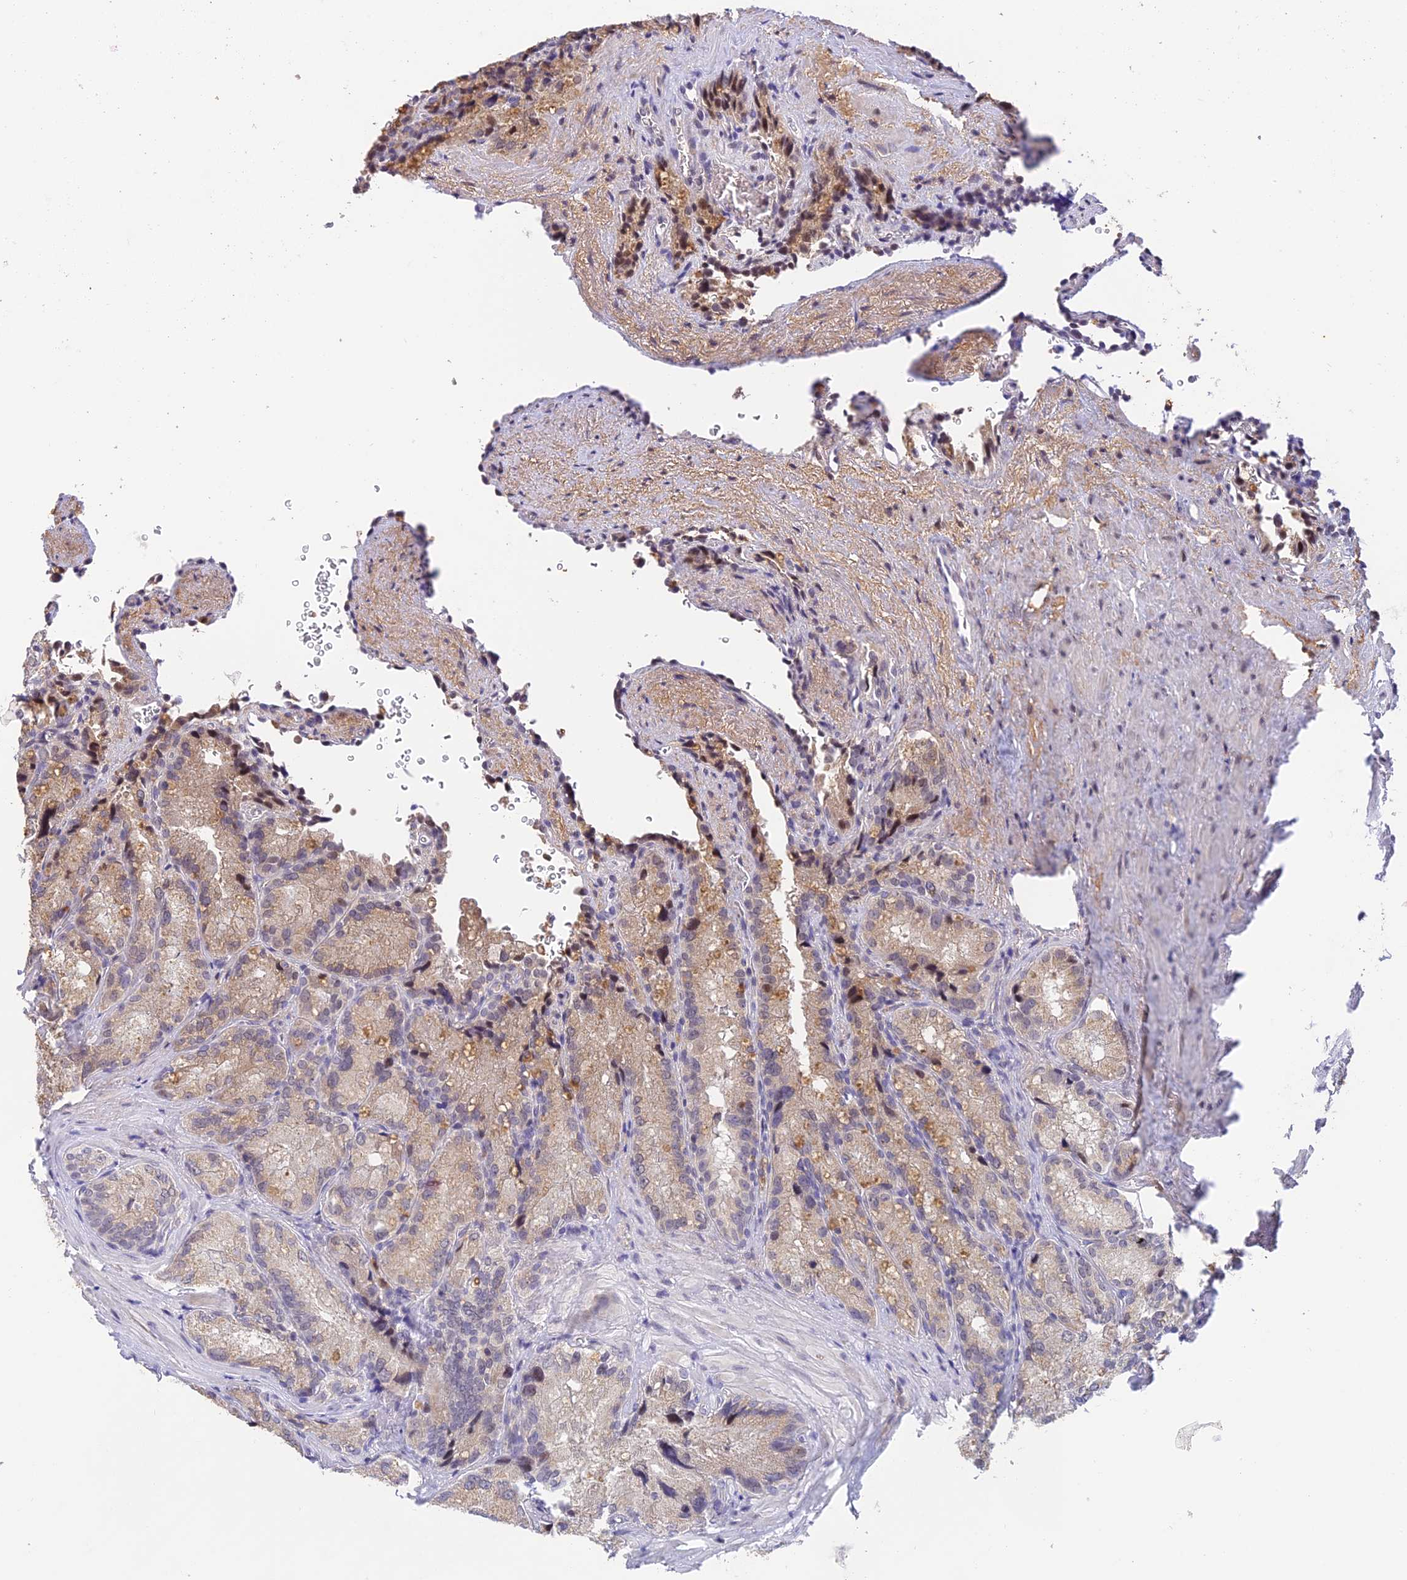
{"staining": {"intensity": "moderate", "quantity": "25%-75%", "location": "cytoplasmic/membranous"}, "tissue": "seminal vesicle", "cell_type": "Glandular cells", "image_type": "normal", "snomed": [{"axis": "morphology", "description": "Normal tissue, NOS"}, {"axis": "topography", "description": "Seminal veicle"}], "caption": "Immunohistochemistry (IHC) of unremarkable human seminal vesicle shows medium levels of moderate cytoplasmic/membranous expression in about 25%-75% of glandular cells.", "gene": "PEX16", "patient": {"sex": "male", "age": 62}}